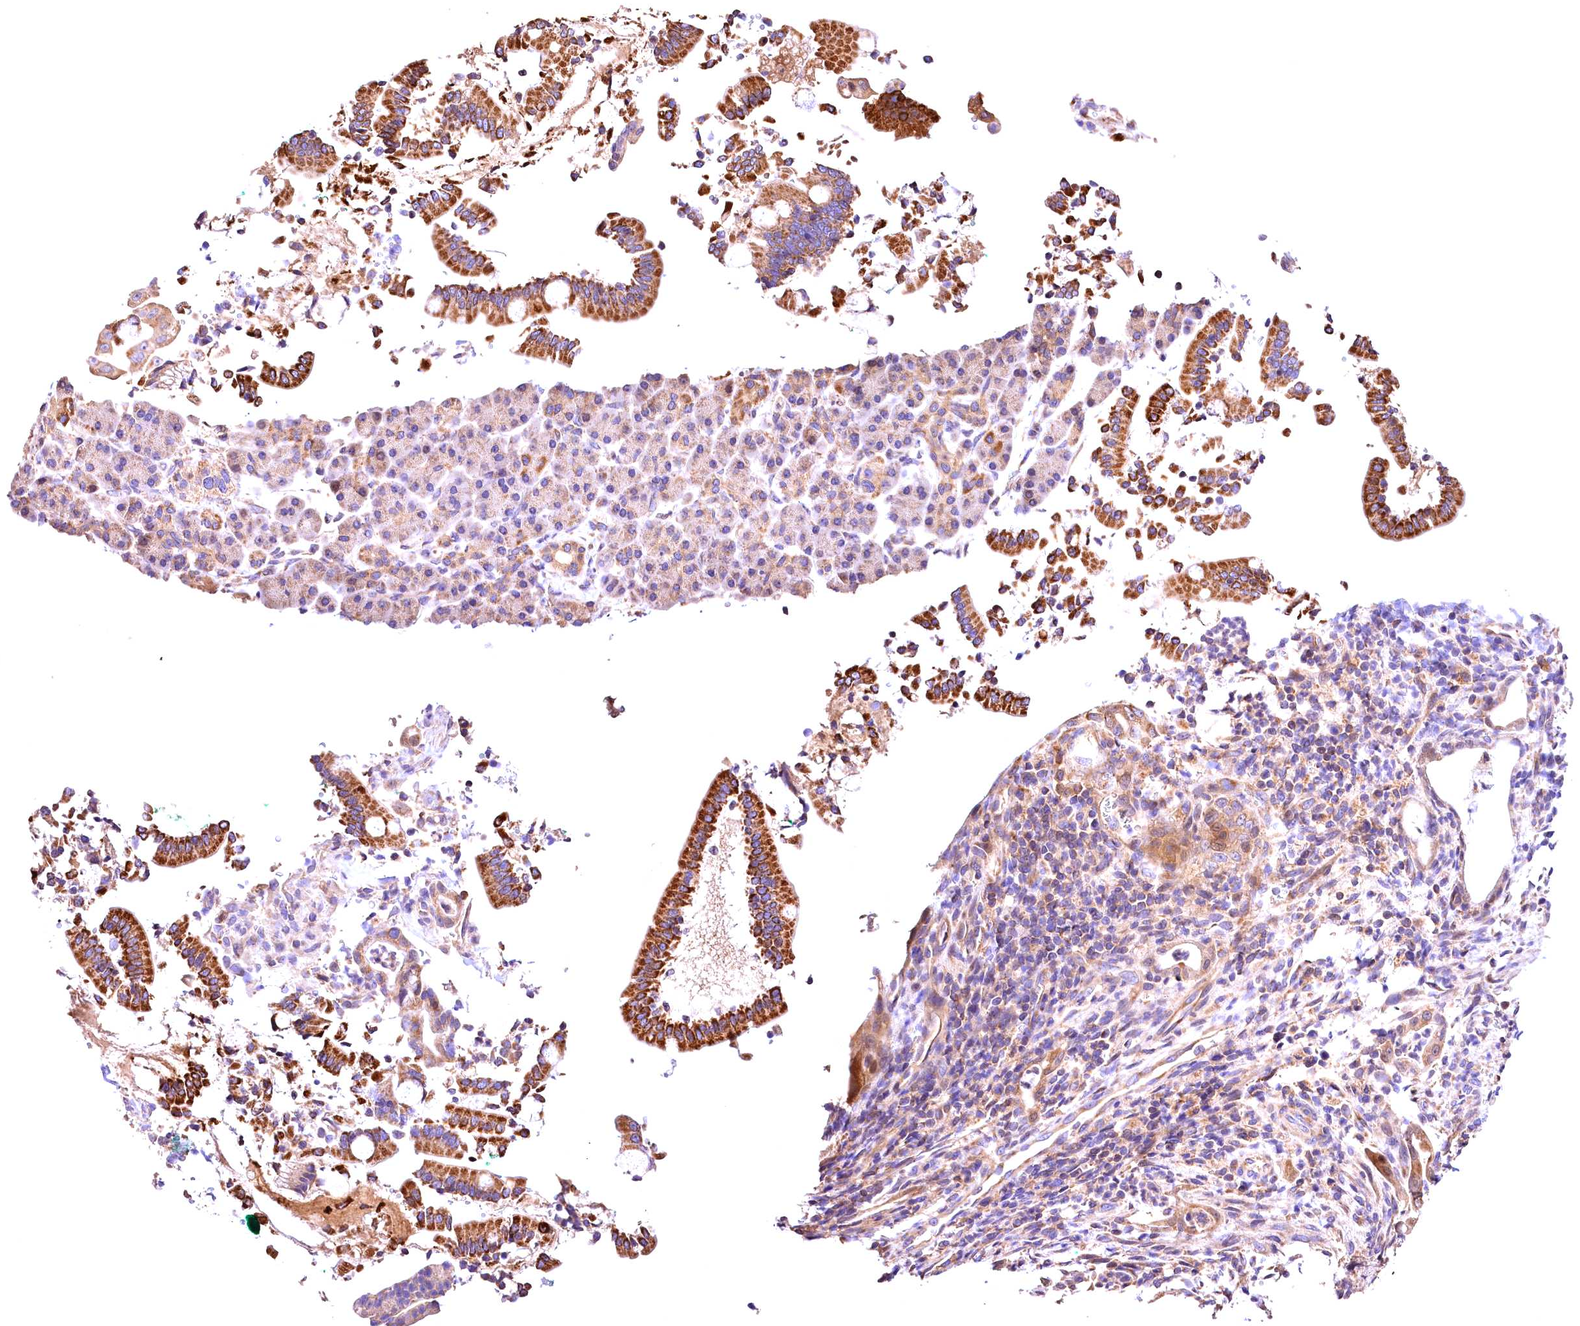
{"staining": {"intensity": "strong", "quantity": "25%-75%", "location": "cytoplasmic/membranous"}, "tissue": "pancreatic cancer", "cell_type": "Tumor cells", "image_type": "cancer", "snomed": [{"axis": "morphology", "description": "Normal tissue, NOS"}, {"axis": "morphology", "description": "Adenocarcinoma, NOS"}, {"axis": "topography", "description": "Pancreas"}], "caption": "Pancreatic cancer stained with a brown dye demonstrates strong cytoplasmic/membranous positive expression in approximately 25%-75% of tumor cells.", "gene": "KPTN", "patient": {"sex": "female", "age": 55}}